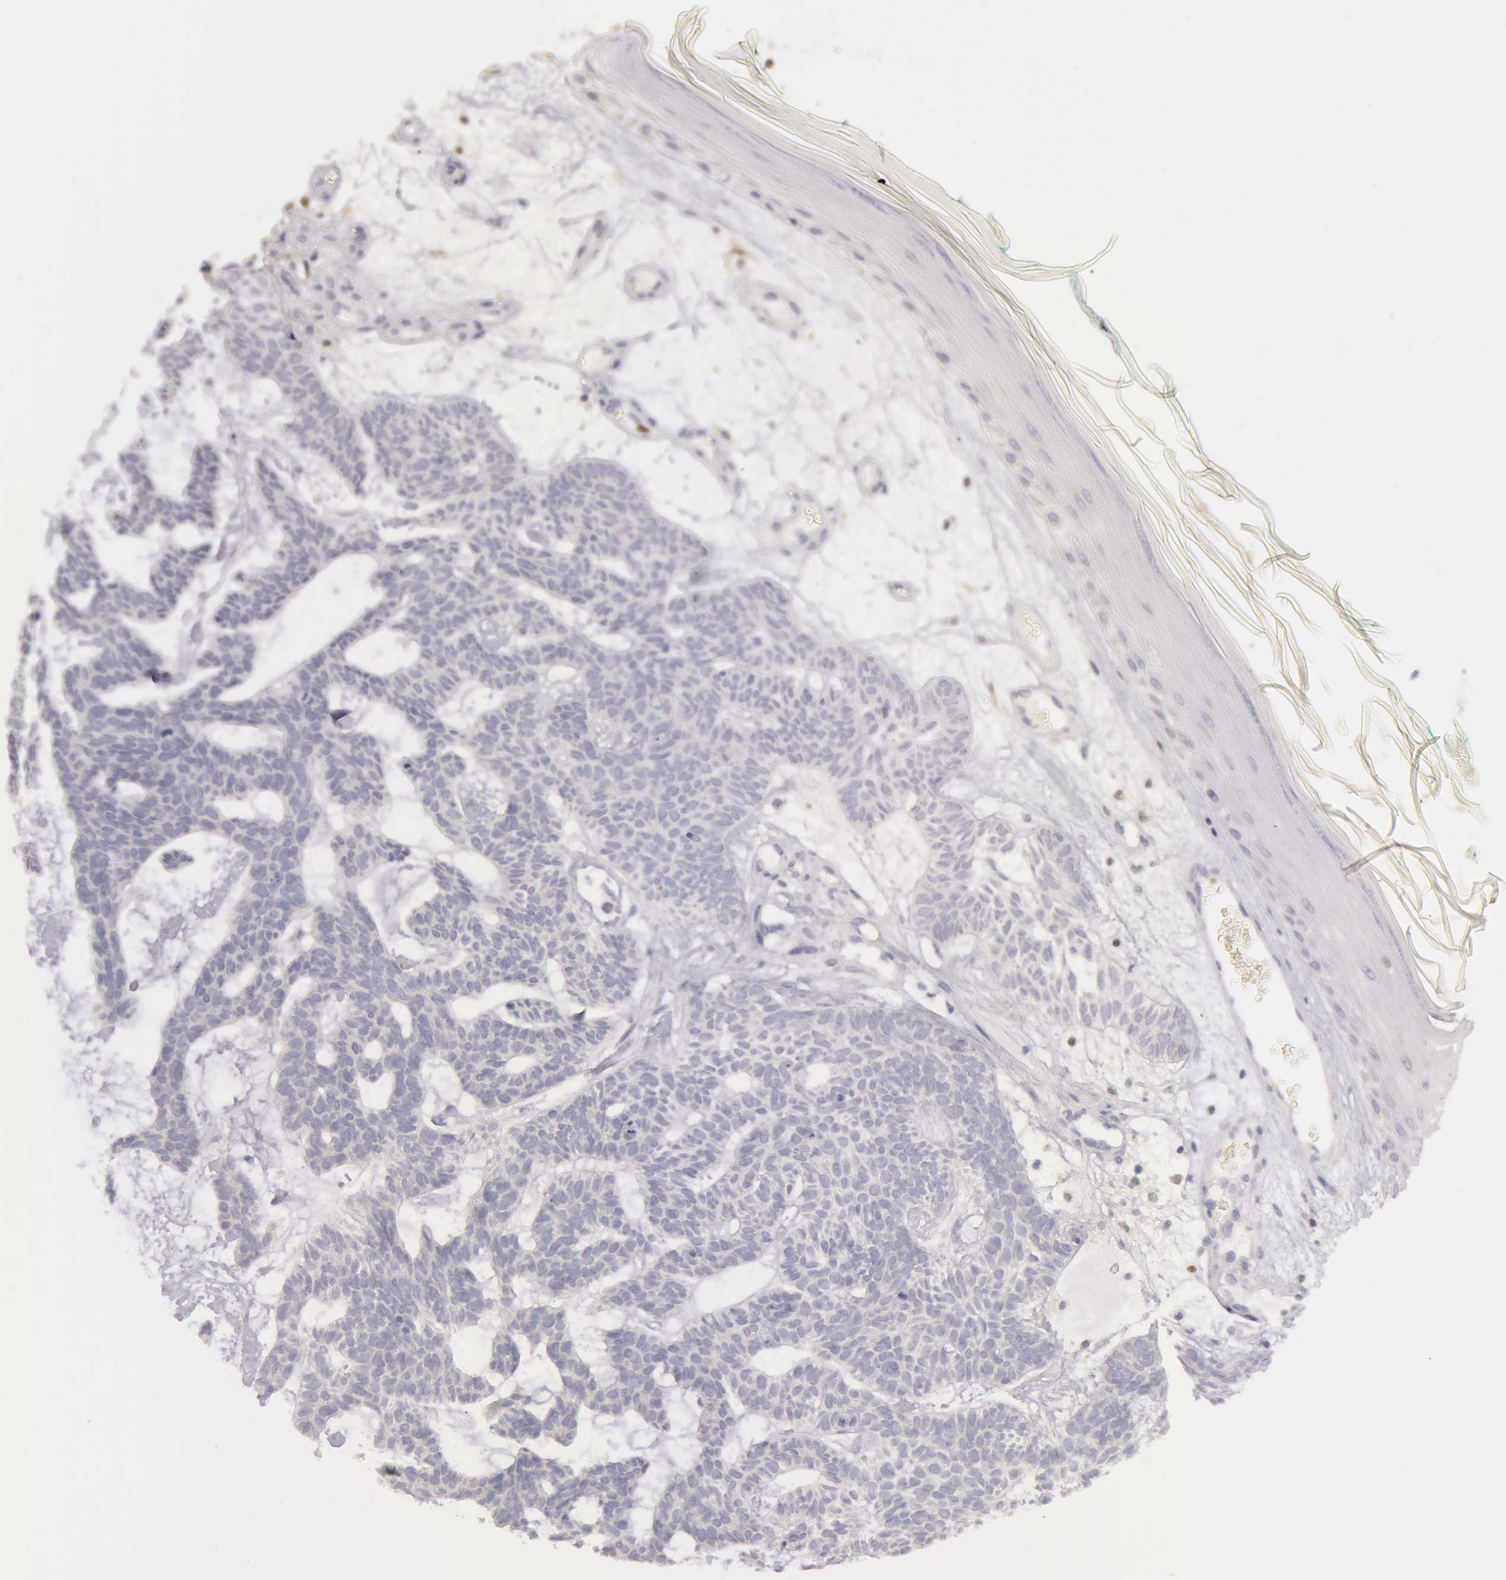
{"staining": {"intensity": "negative", "quantity": "none", "location": "none"}, "tissue": "skin cancer", "cell_type": "Tumor cells", "image_type": "cancer", "snomed": [{"axis": "morphology", "description": "Basal cell carcinoma"}, {"axis": "topography", "description": "Skin"}], "caption": "Immunohistochemical staining of basal cell carcinoma (skin) shows no significant positivity in tumor cells. Nuclei are stained in blue.", "gene": "CAT", "patient": {"sex": "male", "age": 75}}